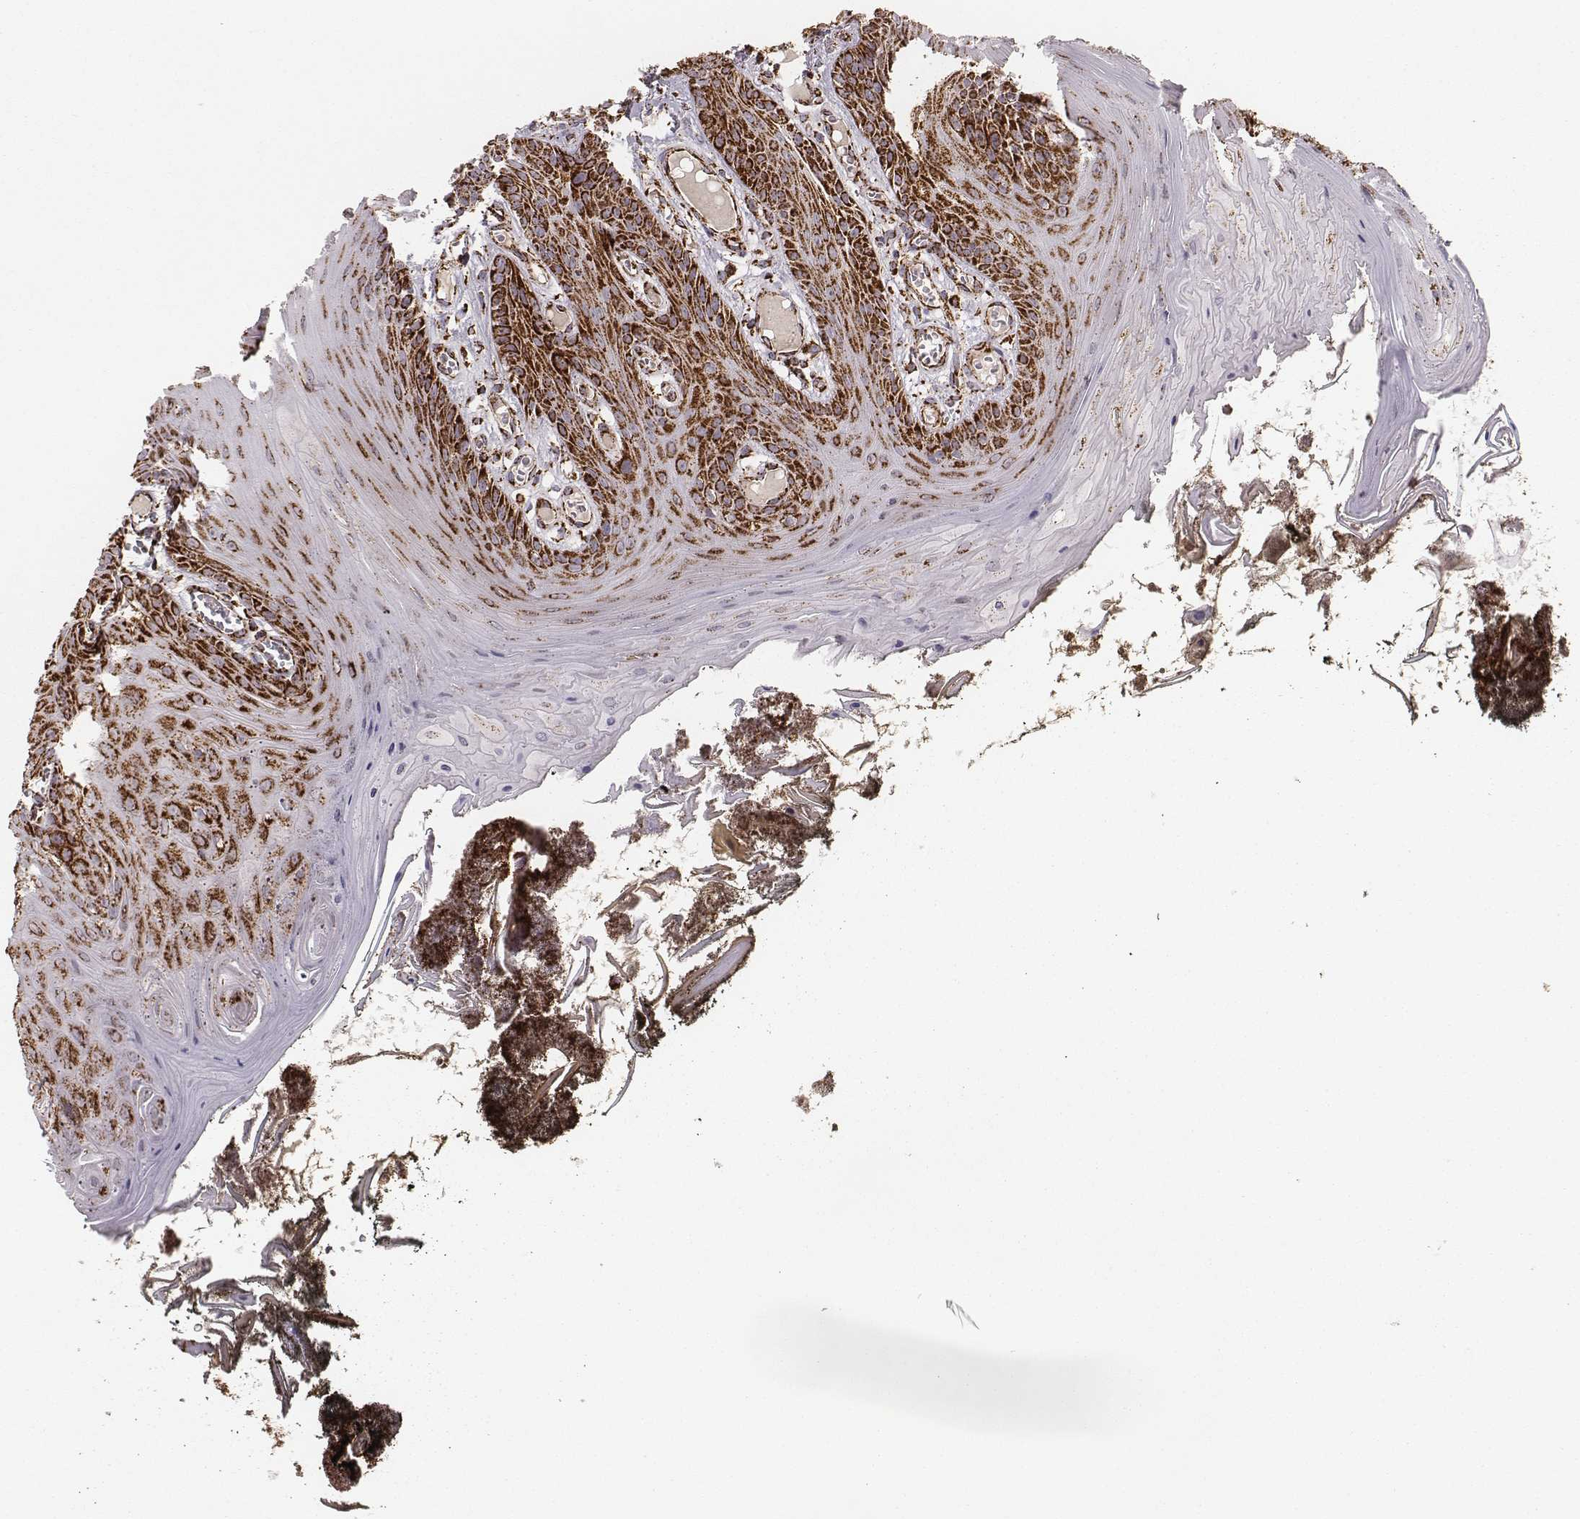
{"staining": {"intensity": "strong", "quantity": ">75%", "location": "cytoplasmic/membranous"}, "tissue": "oral mucosa", "cell_type": "Squamous epithelial cells", "image_type": "normal", "snomed": [{"axis": "morphology", "description": "Normal tissue, NOS"}, {"axis": "topography", "description": "Oral tissue"}], "caption": "This micrograph exhibits unremarkable oral mucosa stained with IHC to label a protein in brown. The cytoplasmic/membranous of squamous epithelial cells show strong positivity for the protein. Nuclei are counter-stained blue.", "gene": "TUFM", "patient": {"sex": "male", "age": 9}}